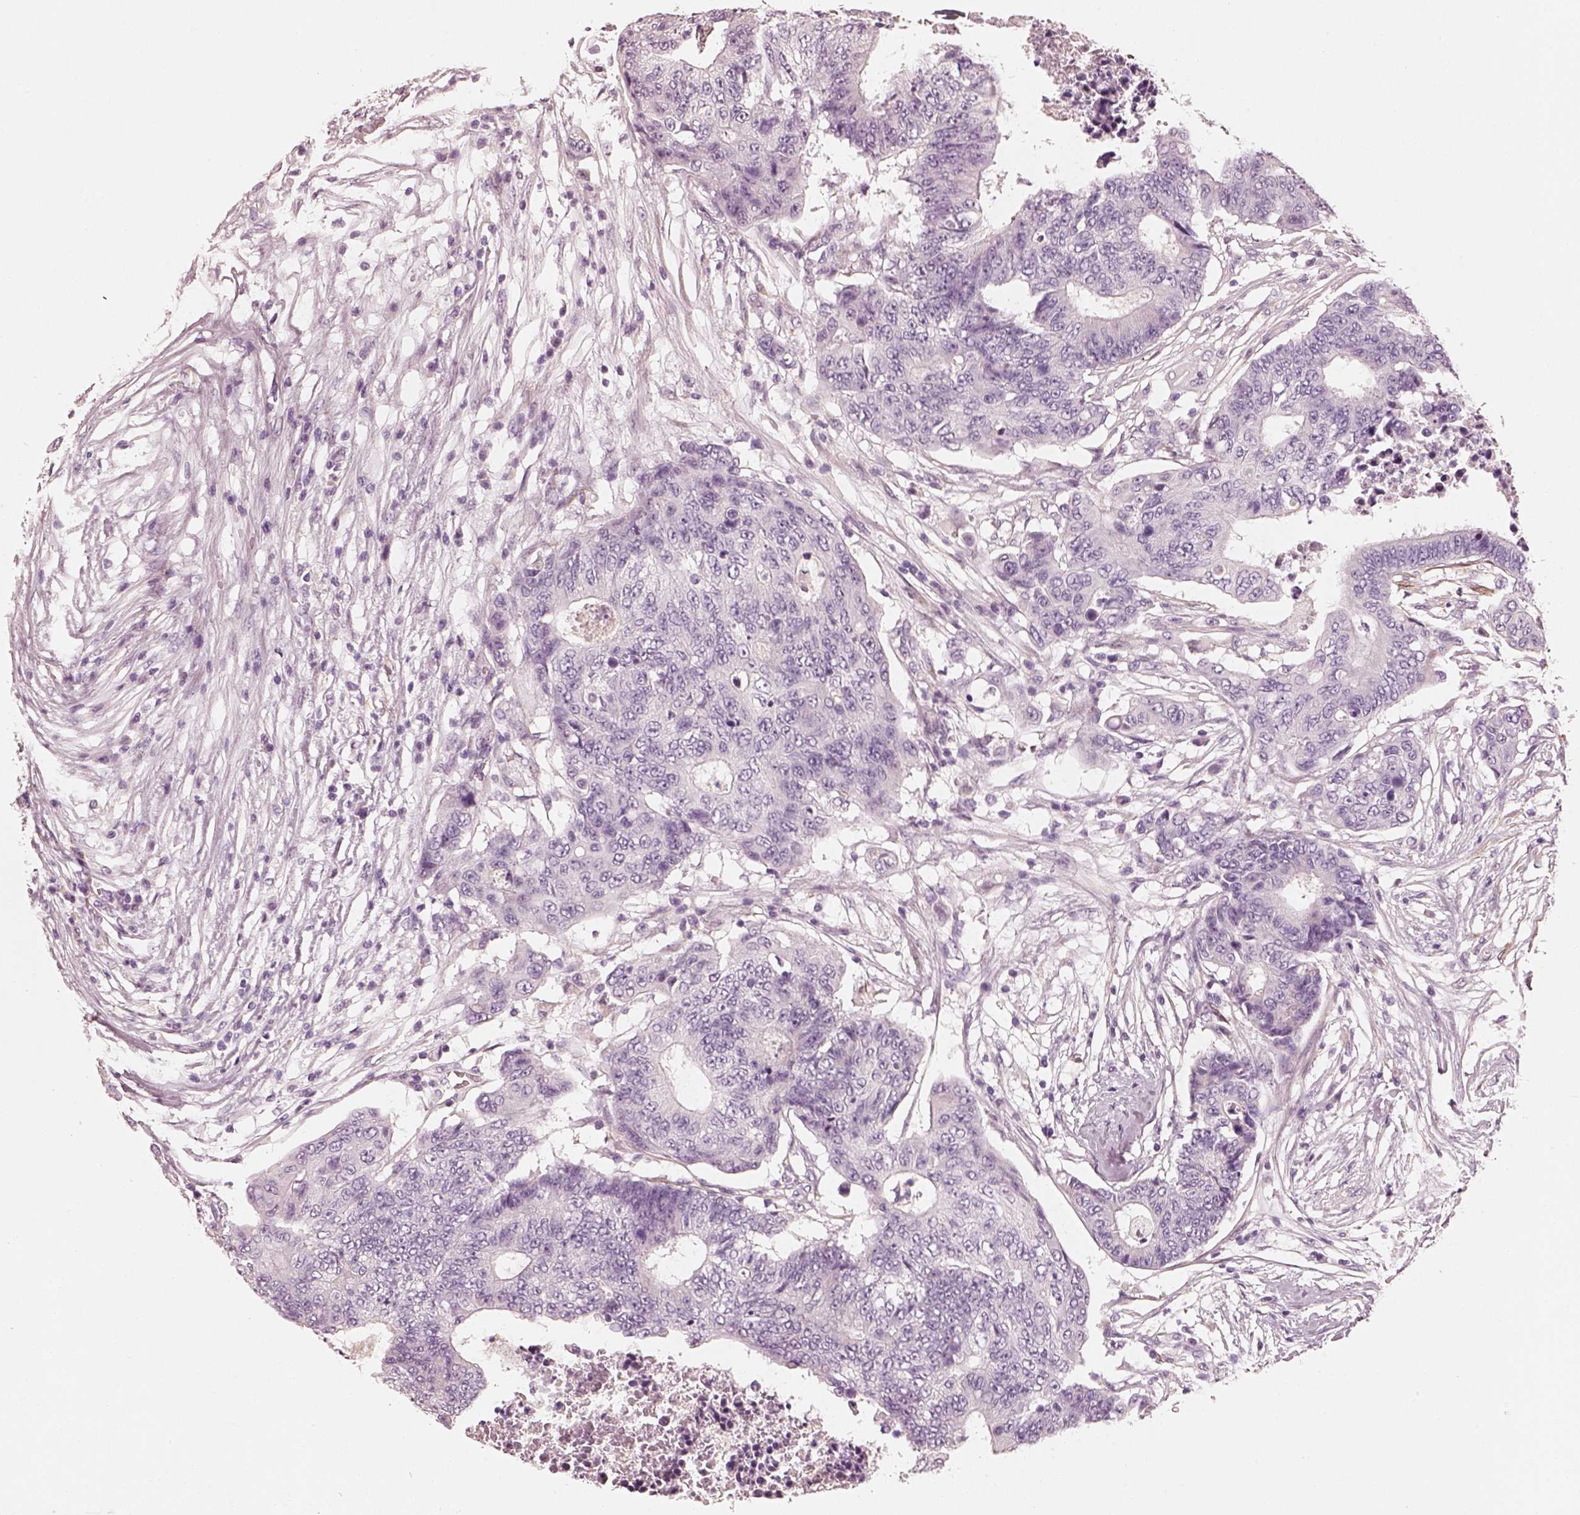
{"staining": {"intensity": "negative", "quantity": "none", "location": "none"}, "tissue": "colorectal cancer", "cell_type": "Tumor cells", "image_type": "cancer", "snomed": [{"axis": "morphology", "description": "Adenocarcinoma, NOS"}, {"axis": "topography", "description": "Colon"}], "caption": "Immunohistochemistry (IHC) of colorectal cancer exhibits no staining in tumor cells.", "gene": "RS1", "patient": {"sex": "female", "age": 48}}